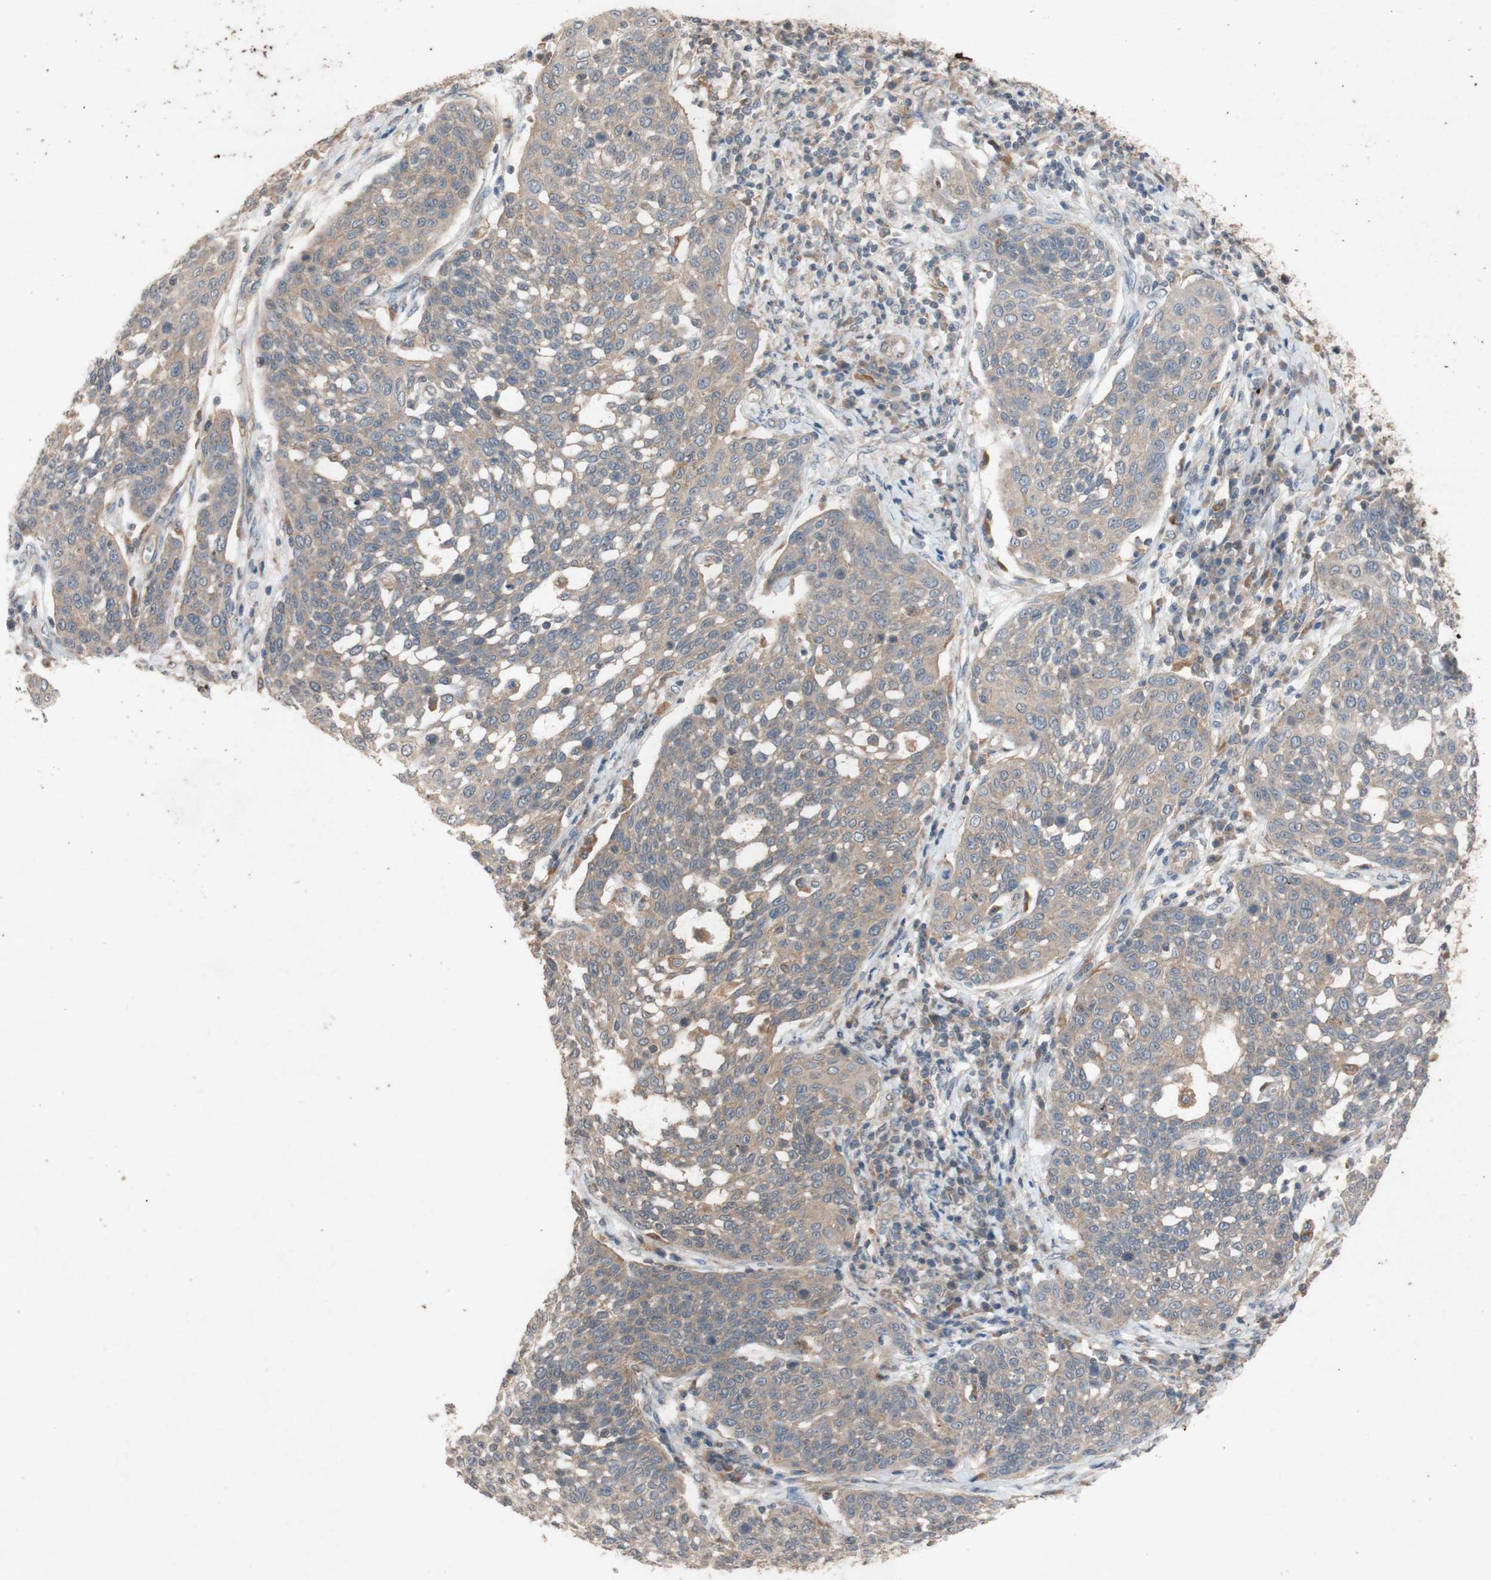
{"staining": {"intensity": "weak", "quantity": ">75%", "location": "cytoplasmic/membranous"}, "tissue": "cervical cancer", "cell_type": "Tumor cells", "image_type": "cancer", "snomed": [{"axis": "morphology", "description": "Squamous cell carcinoma, NOS"}, {"axis": "topography", "description": "Cervix"}], "caption": "There is low levels of weak cytoplasmic/membranous staining in tumor cells of squamous cell carcinoma (cervical), as demonstrated by immunohistochemical staining (brown color).", "gene": "ATP6V1F", "patient": {"sex": "female", "age": 34}}